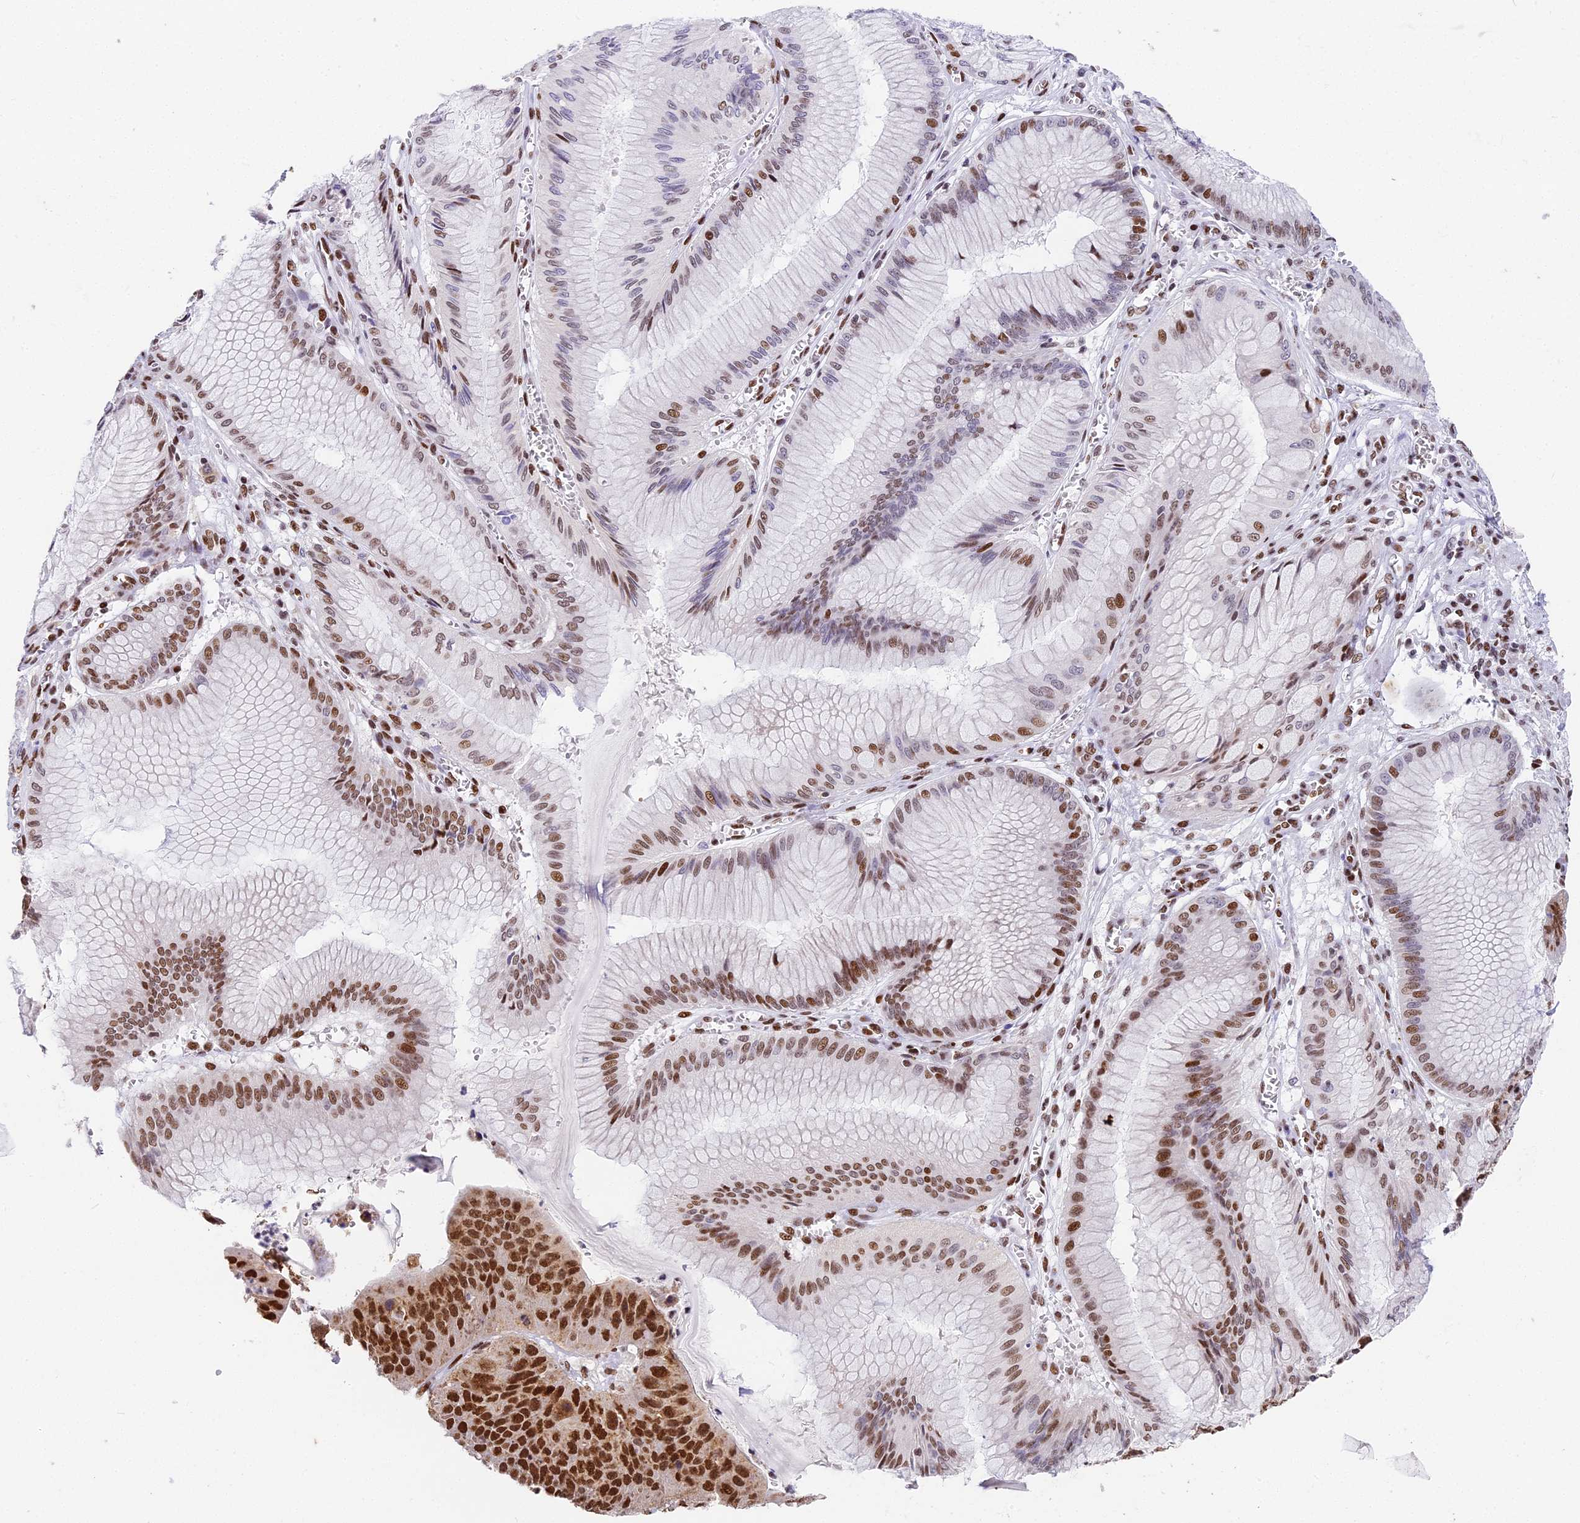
{"staining": {"intensity": "strong", "quantity": ">75%", "location": "nuclear"}, "tissue": "stomach cancer", "cell_type": "Tumor cells", "image_type": "cancer", "snomed": [{"axis": "morphology", "description": "Adenocarcinoma, NOS"}, {"axis": "topography", "description": "Stomach"}], "caption": "A brown stain highlights strong nuclear expression of a protein in adenocarcinoma (stomach) tumor cells.", "gene": "SBNO1", "patient": {"sex": "male", "age": 59}}